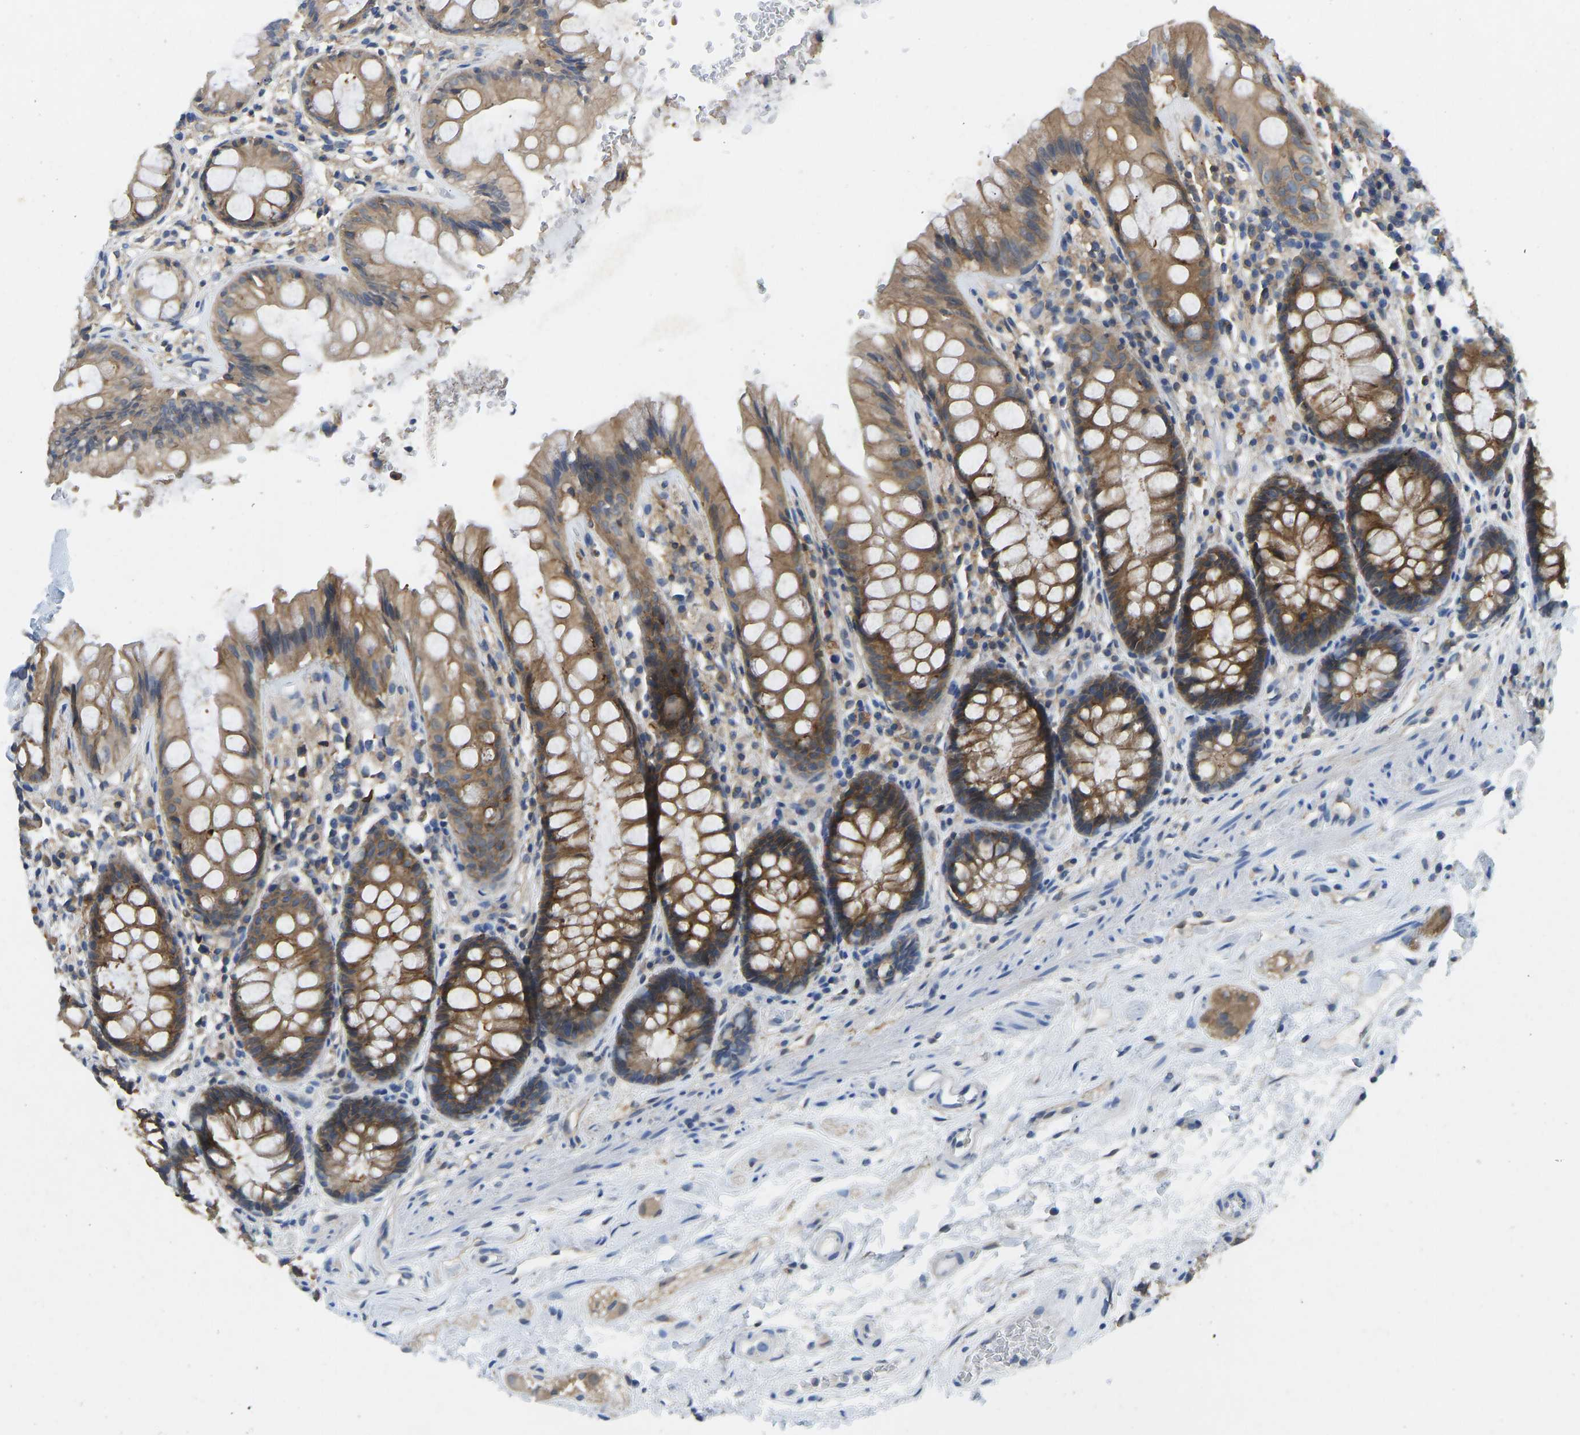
{"staining": {"intensity": "moderate", "quantity": ">75%", "location": "cytoplasmic/membranous"}, "tissue": "rectum", "cell_type": "Glandular cells", "image_type": "normal", "snomed": [{"axis": "morphology", "description": "Normal tissue, NOS"}, {"axis": "topography", "description": "Rectum"}], "caption": "Rectum stained with DAB (3,3'-diaminobenzidine) immunohistochemistry (IHC) demonstrates medium levels of moderate cytoplasmic/membranous expression in approximately >75% of glandular cells.", "gene": "NDRG3", "patient": {"sex": "male", "age": 64}}